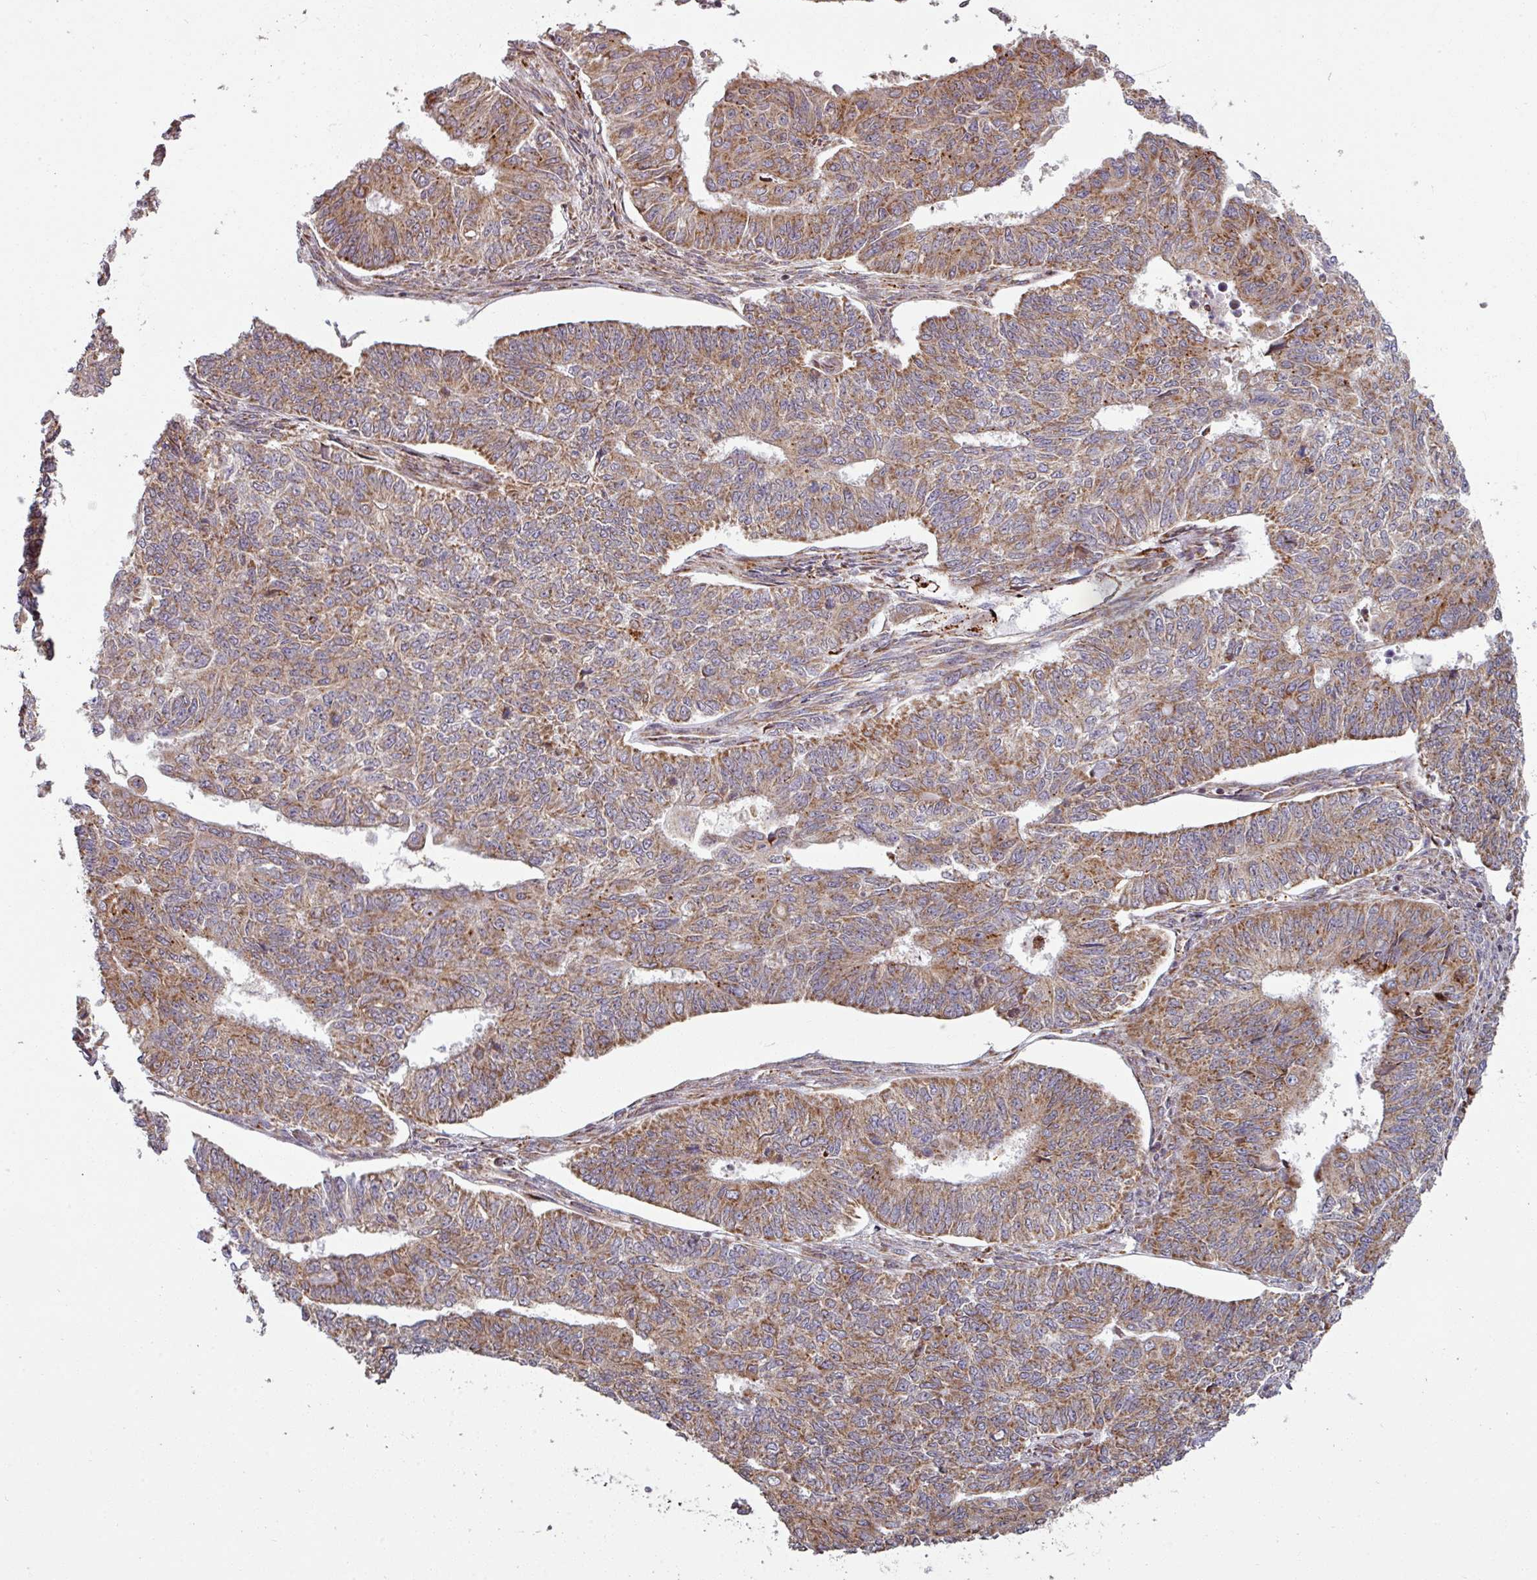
{"staining": {"intensity": "moderate", "quantity": ">75%", "location": "cytoplasmic/membranous"}, "tissue": "endometrial cancer", "cell_type": "Tumor cells", "image_type": "cancer", "snomed": [{"axis": "morphology", "description": "Adenocarcinoma, NOS"}, {"axis": "topography", "description": "Endometrium"}], "caption": "Protein expression analysis of adenocarcinoma (endometrial) displays moderate cytoplasmic/membranous positivity in about >75% of tumor cells.", "gene": "MAGT1", "patient": {"sex": "female", "age": 32}}